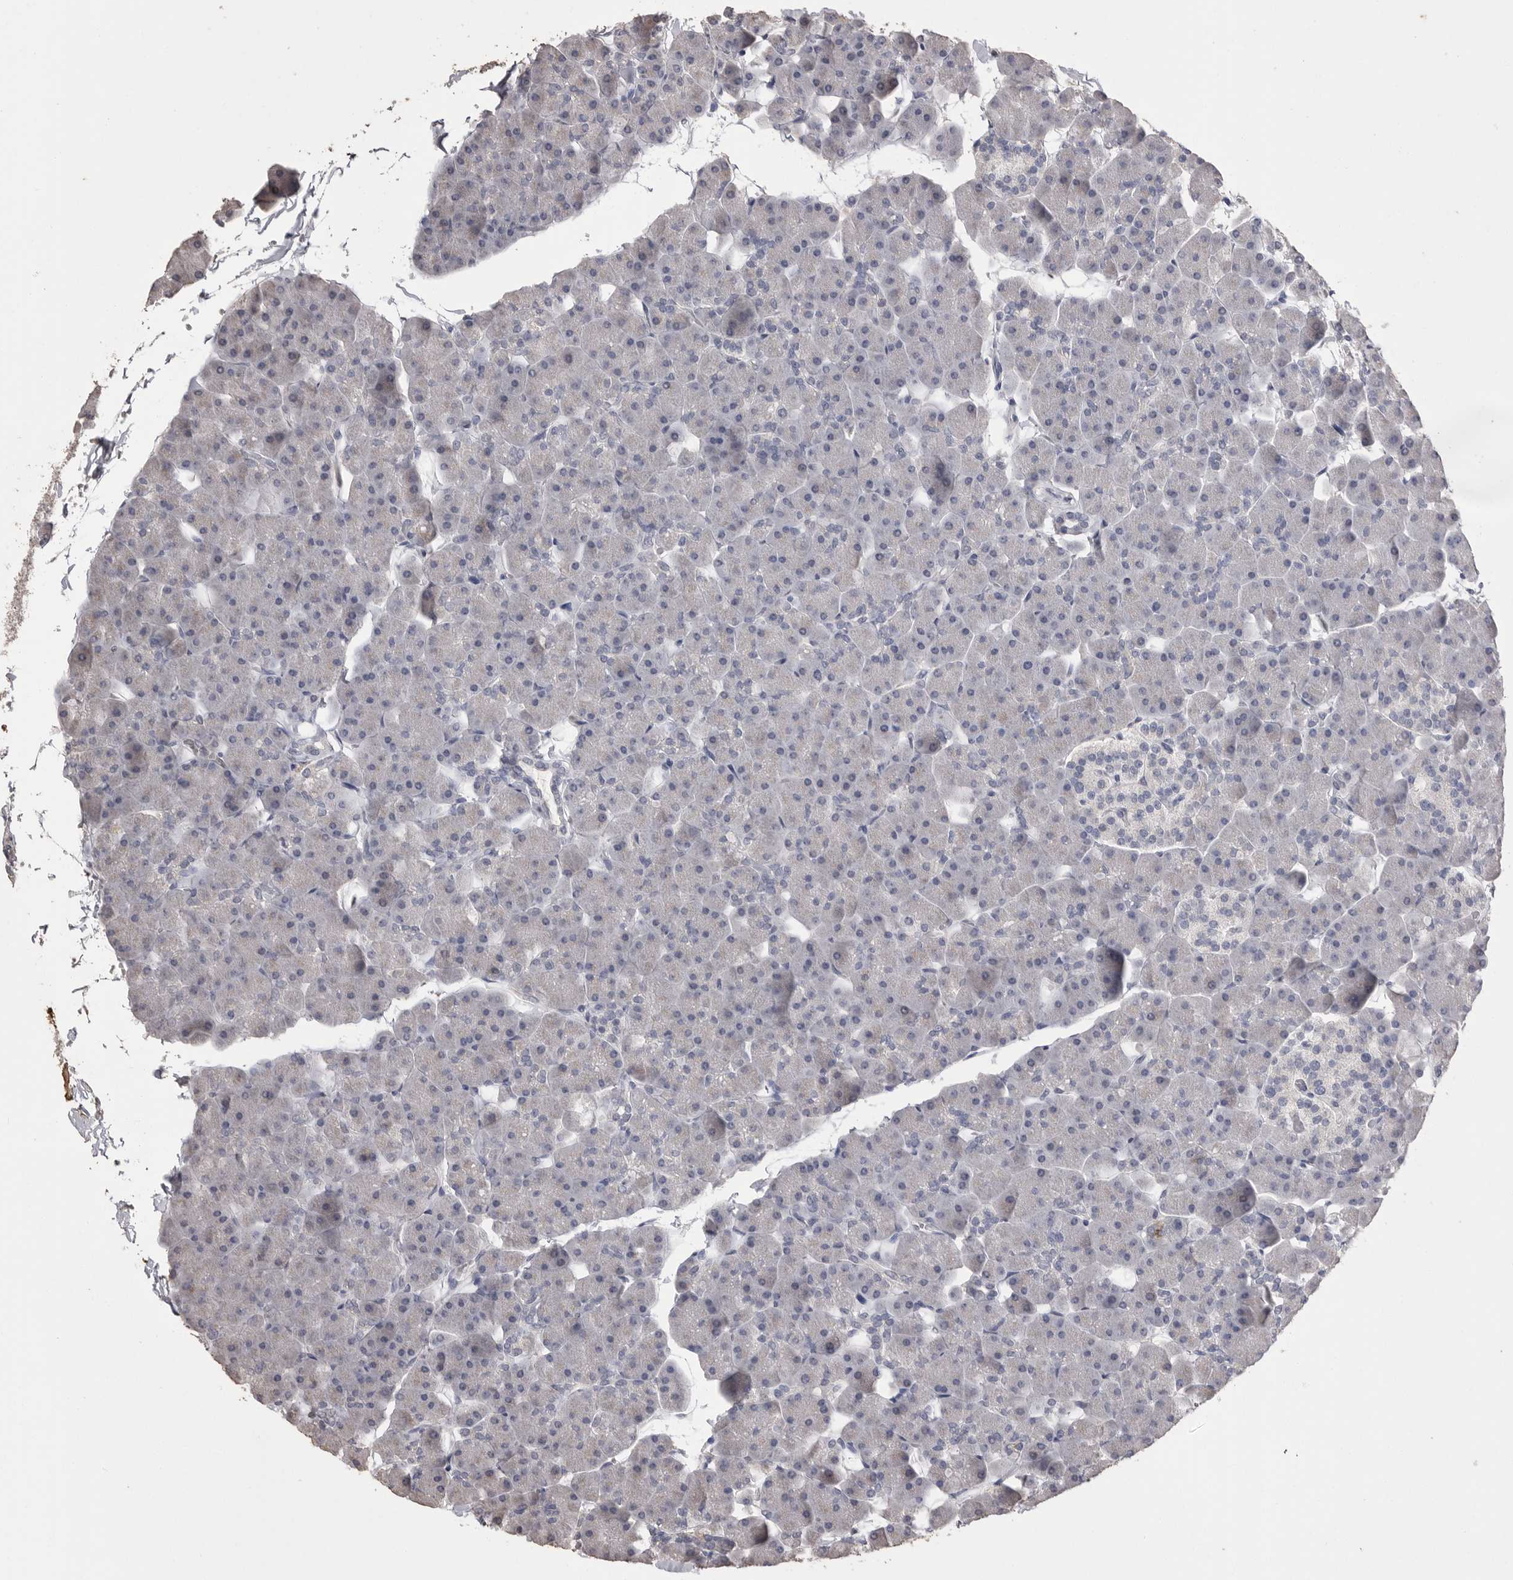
{"staining": {"intensity": "moderate", "quantity": "<25%", "location": "cytoplasmic/membranous"}, "tissue": "pancreas", "cell_type": "Exocrine glandular cells", "image_type": "normal", "snomed": [{"axis": "morphology", "description": "Normal tissue, NOS"}, {"axis": "topography", "description": "Pancreas"}], "caption": "Protein expression analysis of unremarkable human pancreas reveals moderate cytoplasmic/membranous expression in approximately <25% of exocrine glandular cells.", "gene": "MMP7", "patient": {"sex": "male", "age": 35}}